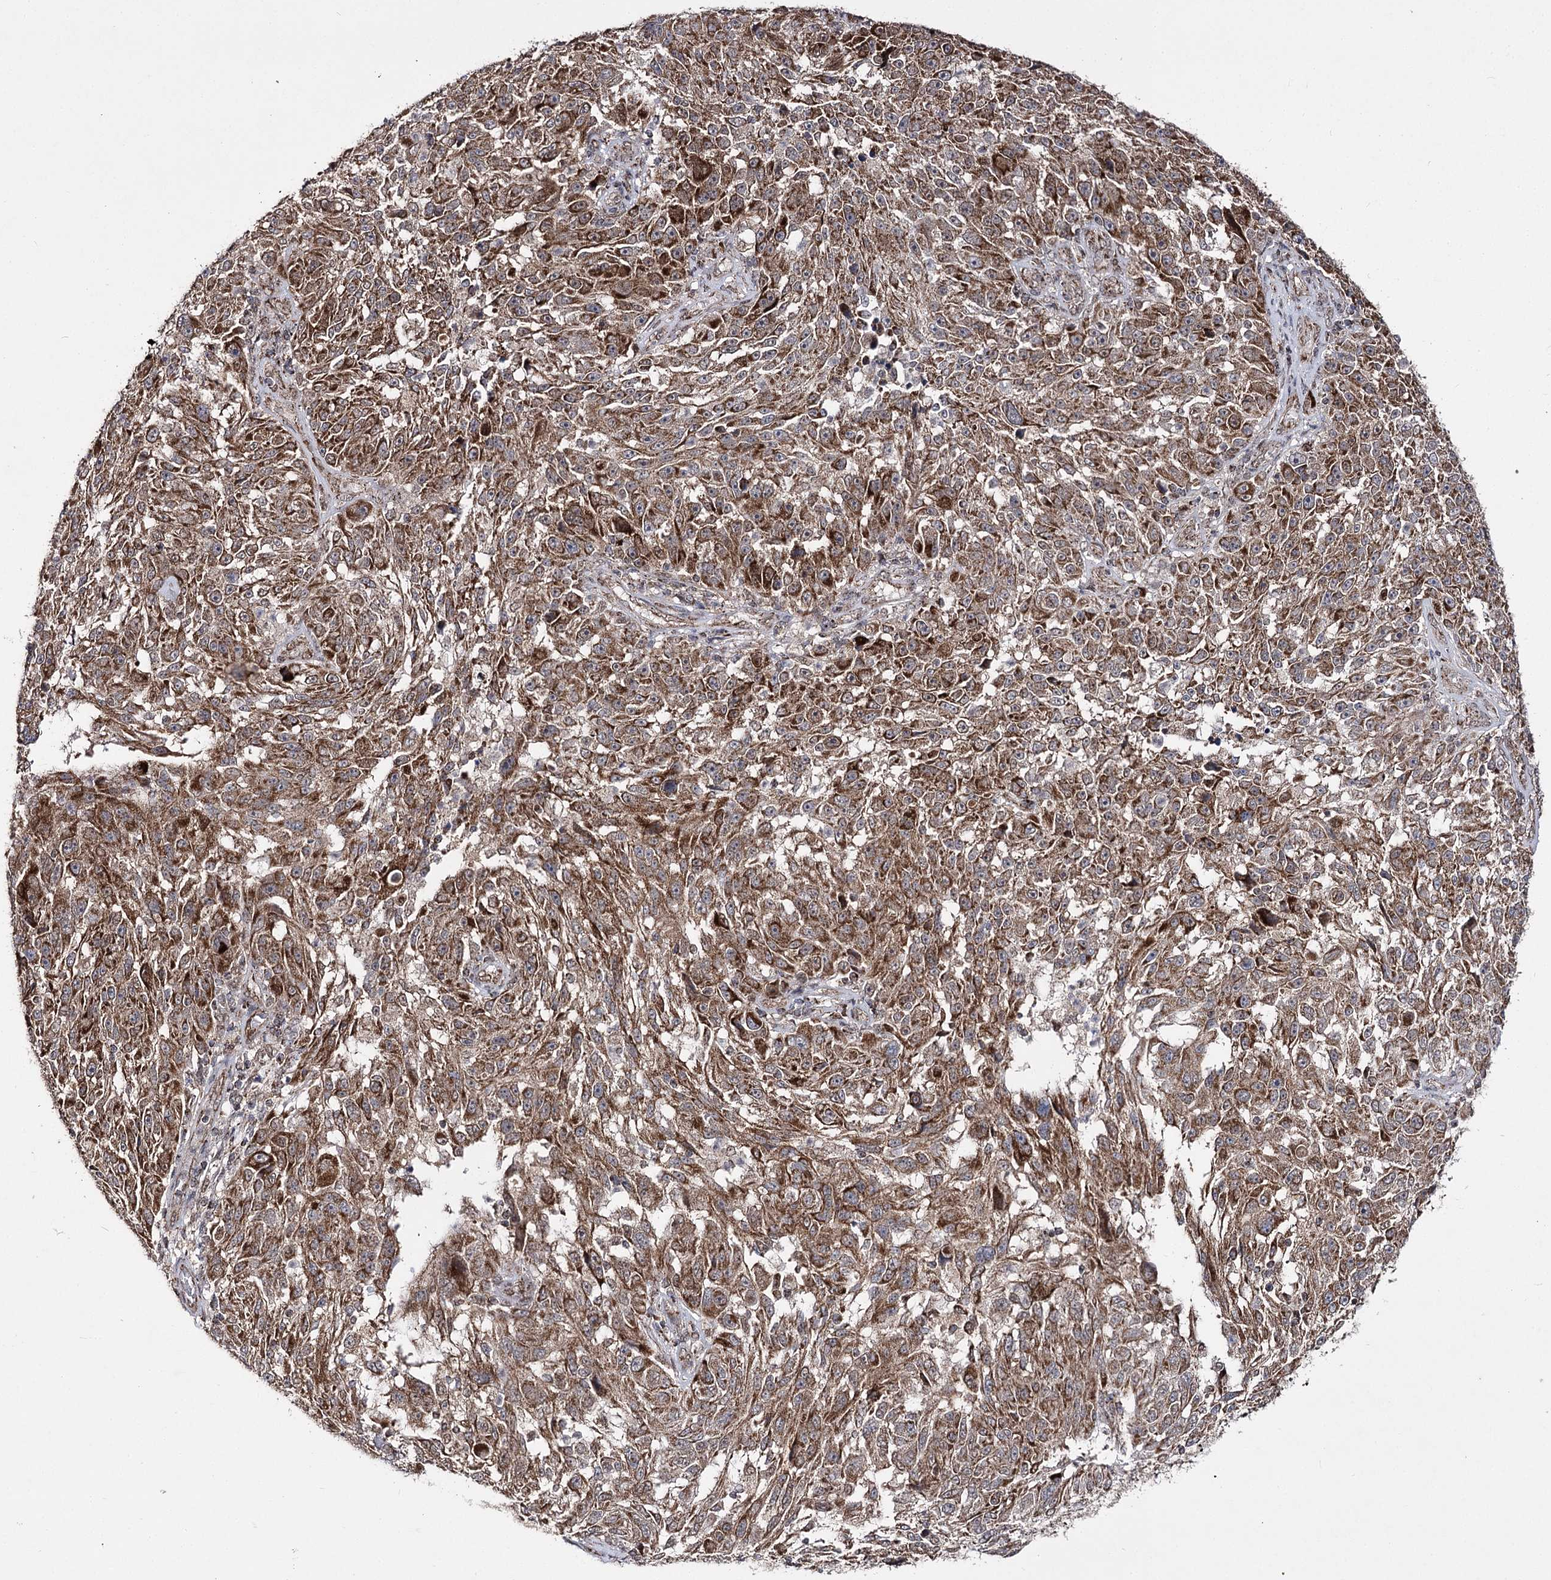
{"staining": {"intensity": "strong", "quantity": ">75%", "location": "cytoplasmic/membranous"}, "tissue": "melanoma", "cell_type": "Tumor cells", "image_type": "cancer", "snomed": [{"axis": "morphology", "description": "Malignant melanoma, NOS"}, {"axis": "topography", "description": "Skin"}], "caption": "There is high levels of strong cytoplasmic/membranous staining in tumor cells of malignant melanoma, as demonstrated by immunohistochemical staining (brown color).", "gene": "SLC4A1AP", "patient": {"sex": "male", "age": 53}}